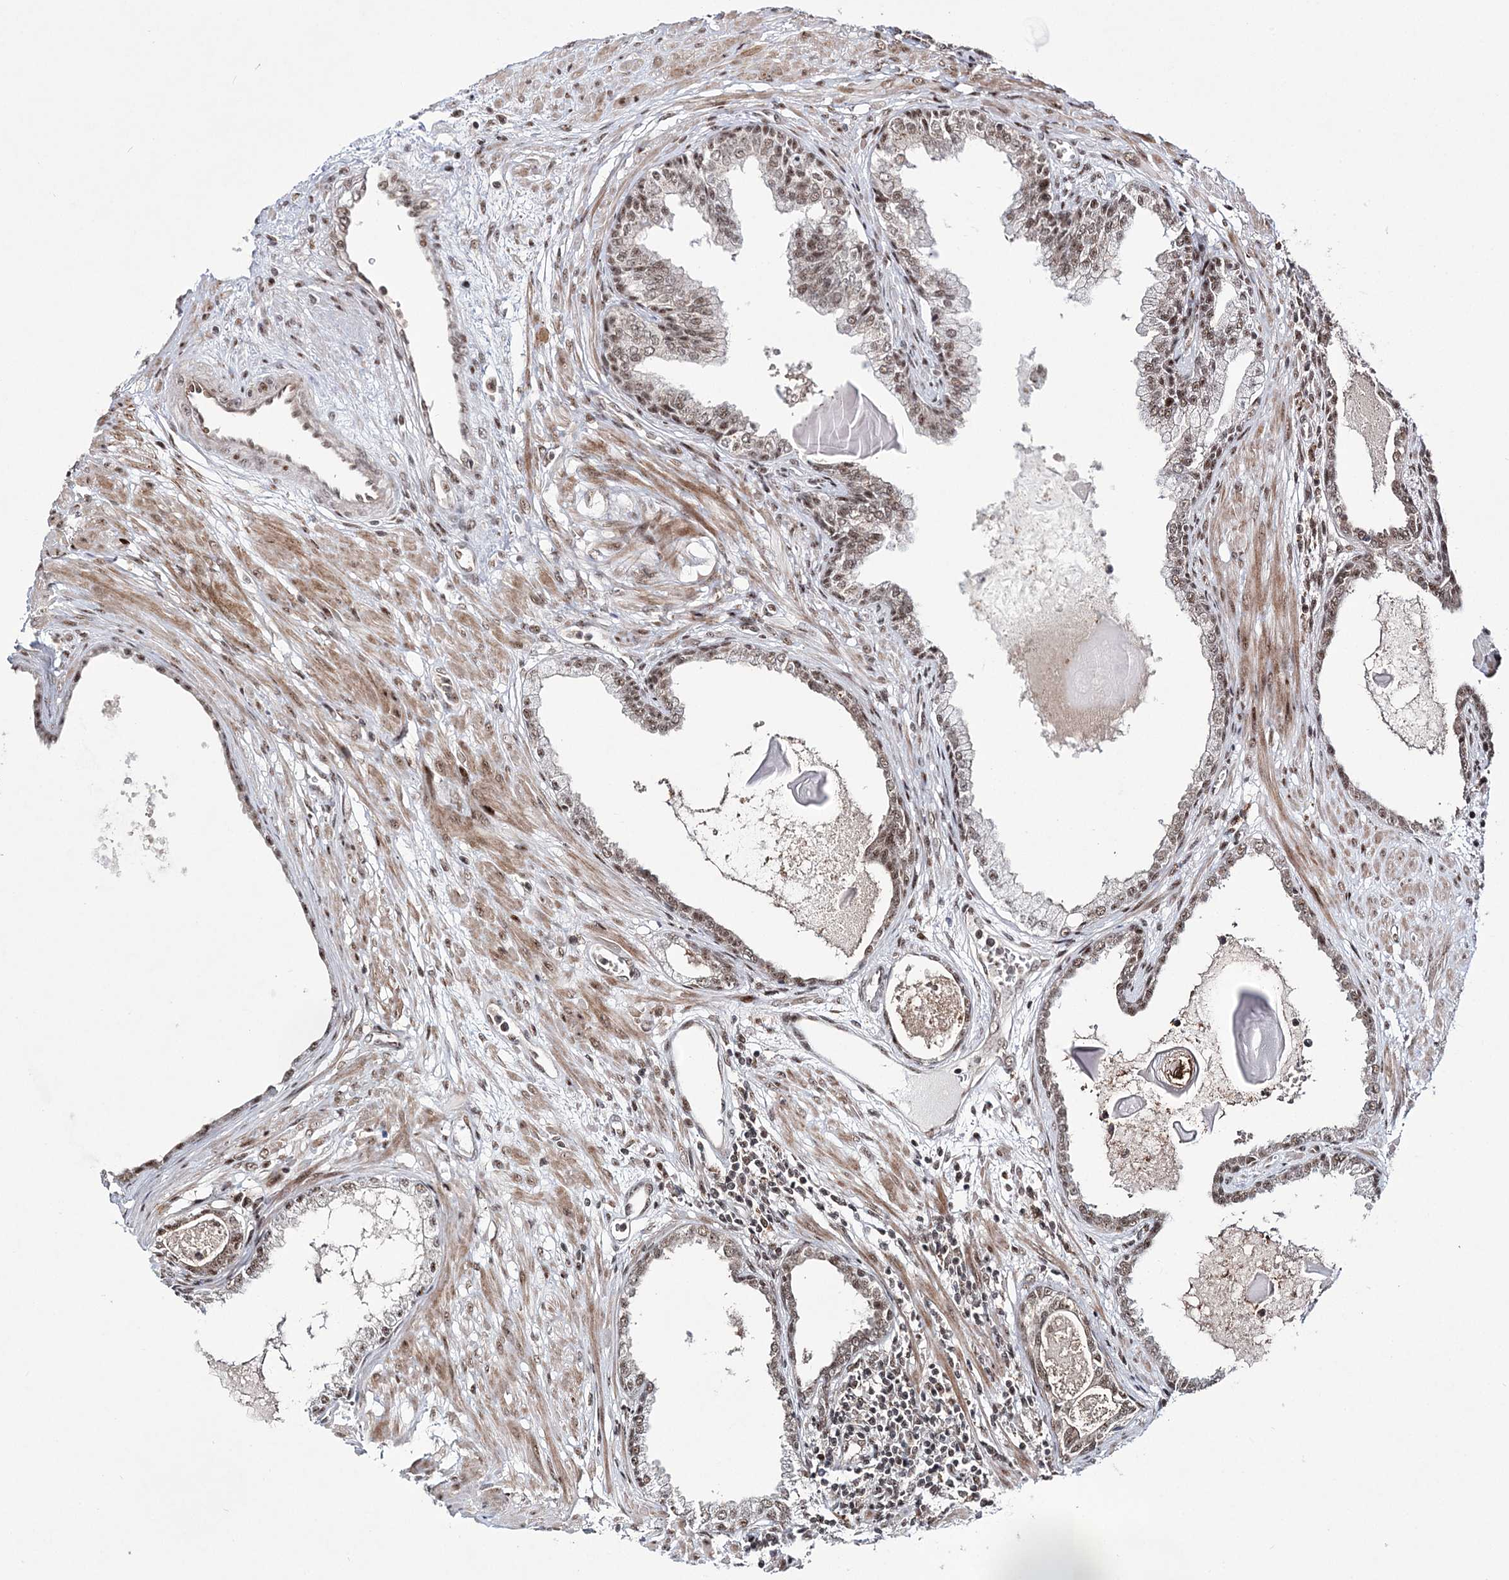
{"staining": {"intensity": "moderate", "quantity": ">75%", "location": "nuclear"}, "tissue": "prostate cancer", "cell_type": "Tumor cells", "image_type": "cancer", "snomed": [{"axis": "morphology", "description": "Adenocarcinoma, High grade"}, {"axis": "topography", "description": "Prostate"}], "caption": "The image shows staining of prostate cancer, revealing moderate nuclear protein staining (brown color) within tumor cells.", "gene": "TATDN2", "patient": {"sex": "male", "age": 62}}